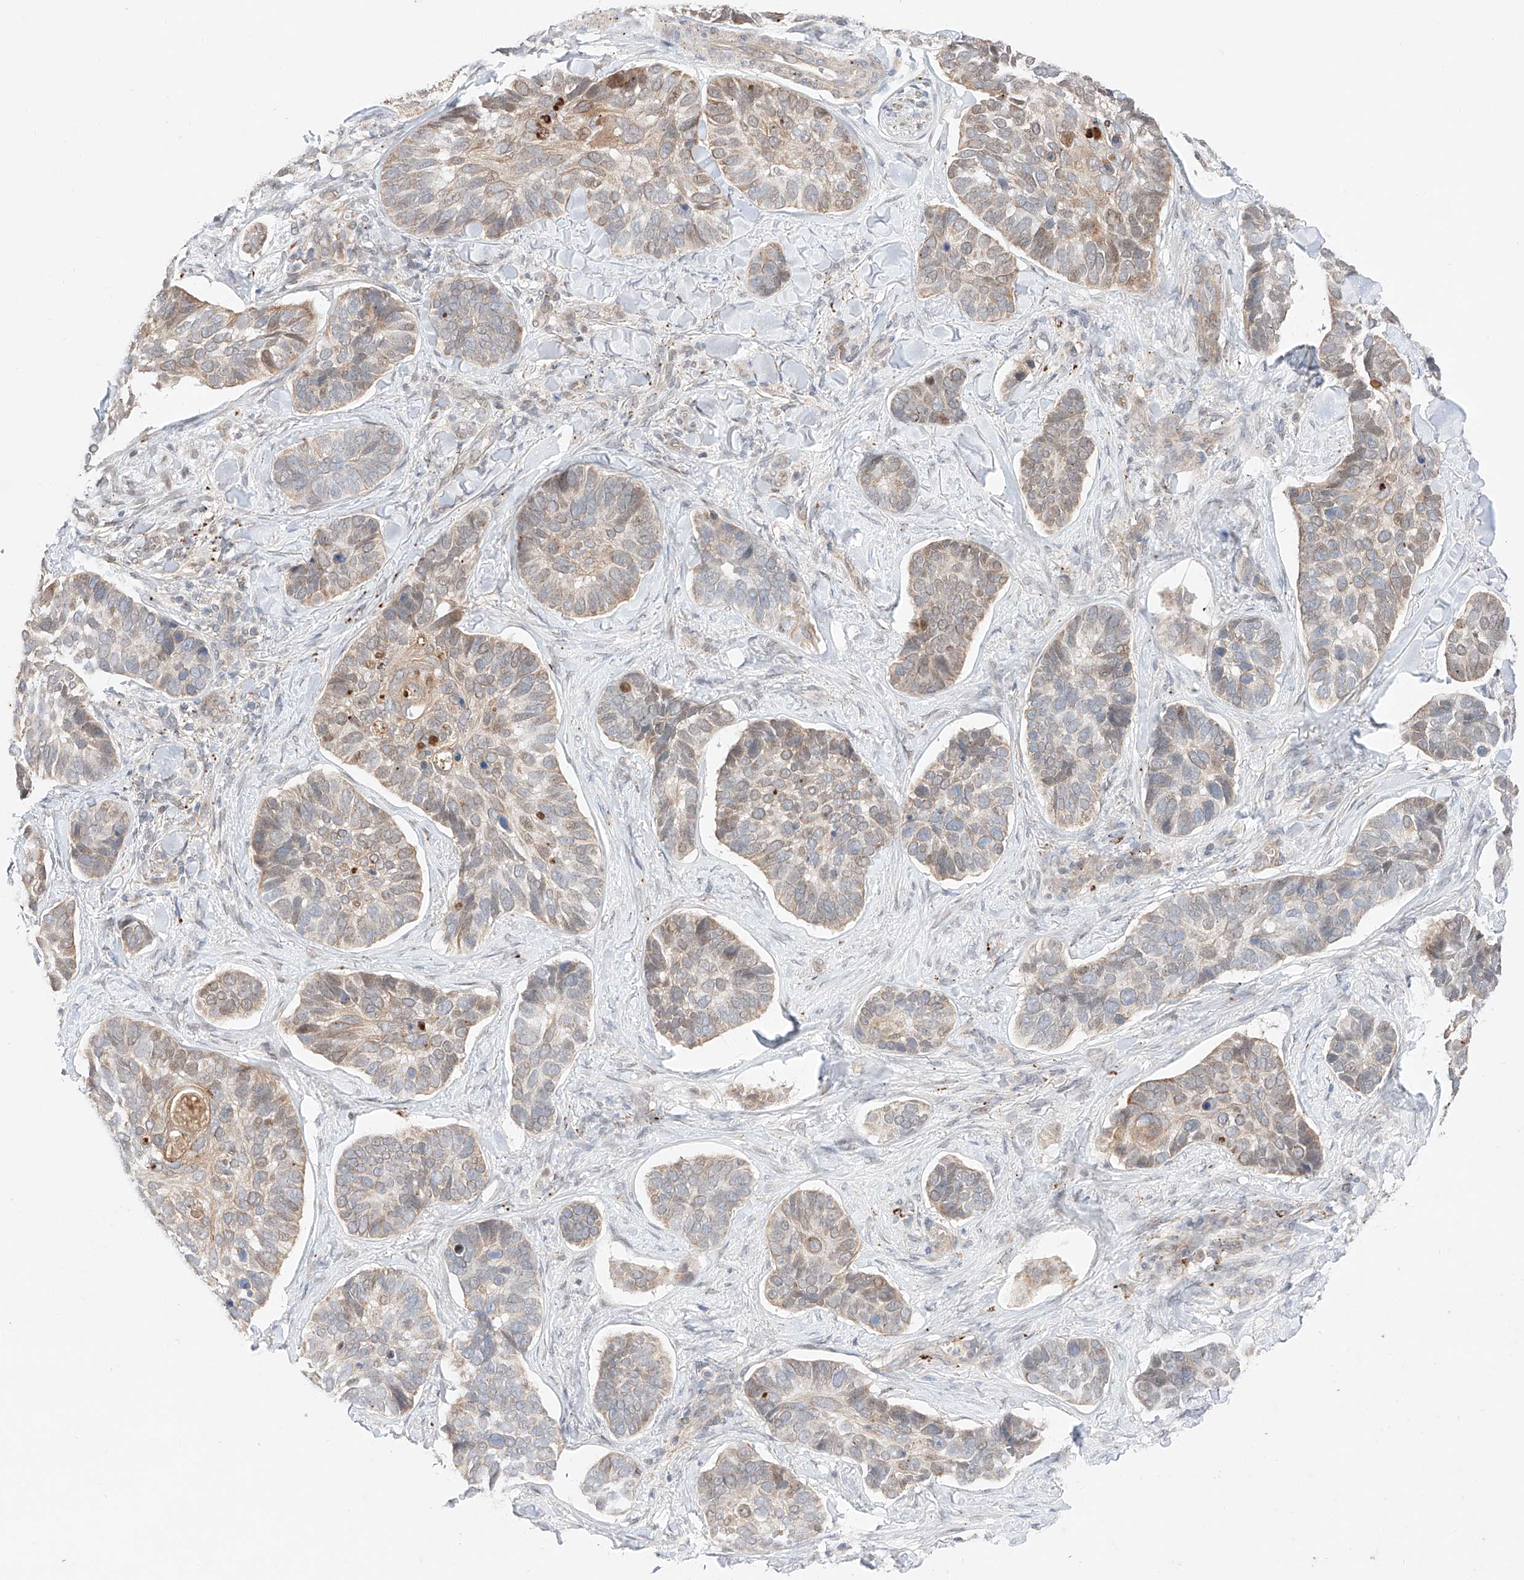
{"staining": {"intensity": "weak", "quantity": ">75%", "location": "cytoplasmic/membranous"}, "tissue": "skin cancer", "cell_type": "Tumor cells", "image_type": "cancer", "snomed": [{"axis": "morphology", "description": "Basal cell carcinoma"}, {"axis": "topography", "description": "Skin"}], "caption": "Human skin cancer (basal cell carcinoma) stained for a protein (brown) reveals weak cytoplasmic/membranous positive staining in approximately >75% of tumor cells.", "gene": "GCNT1", "patient": {"sex": "male", "age": 62}}